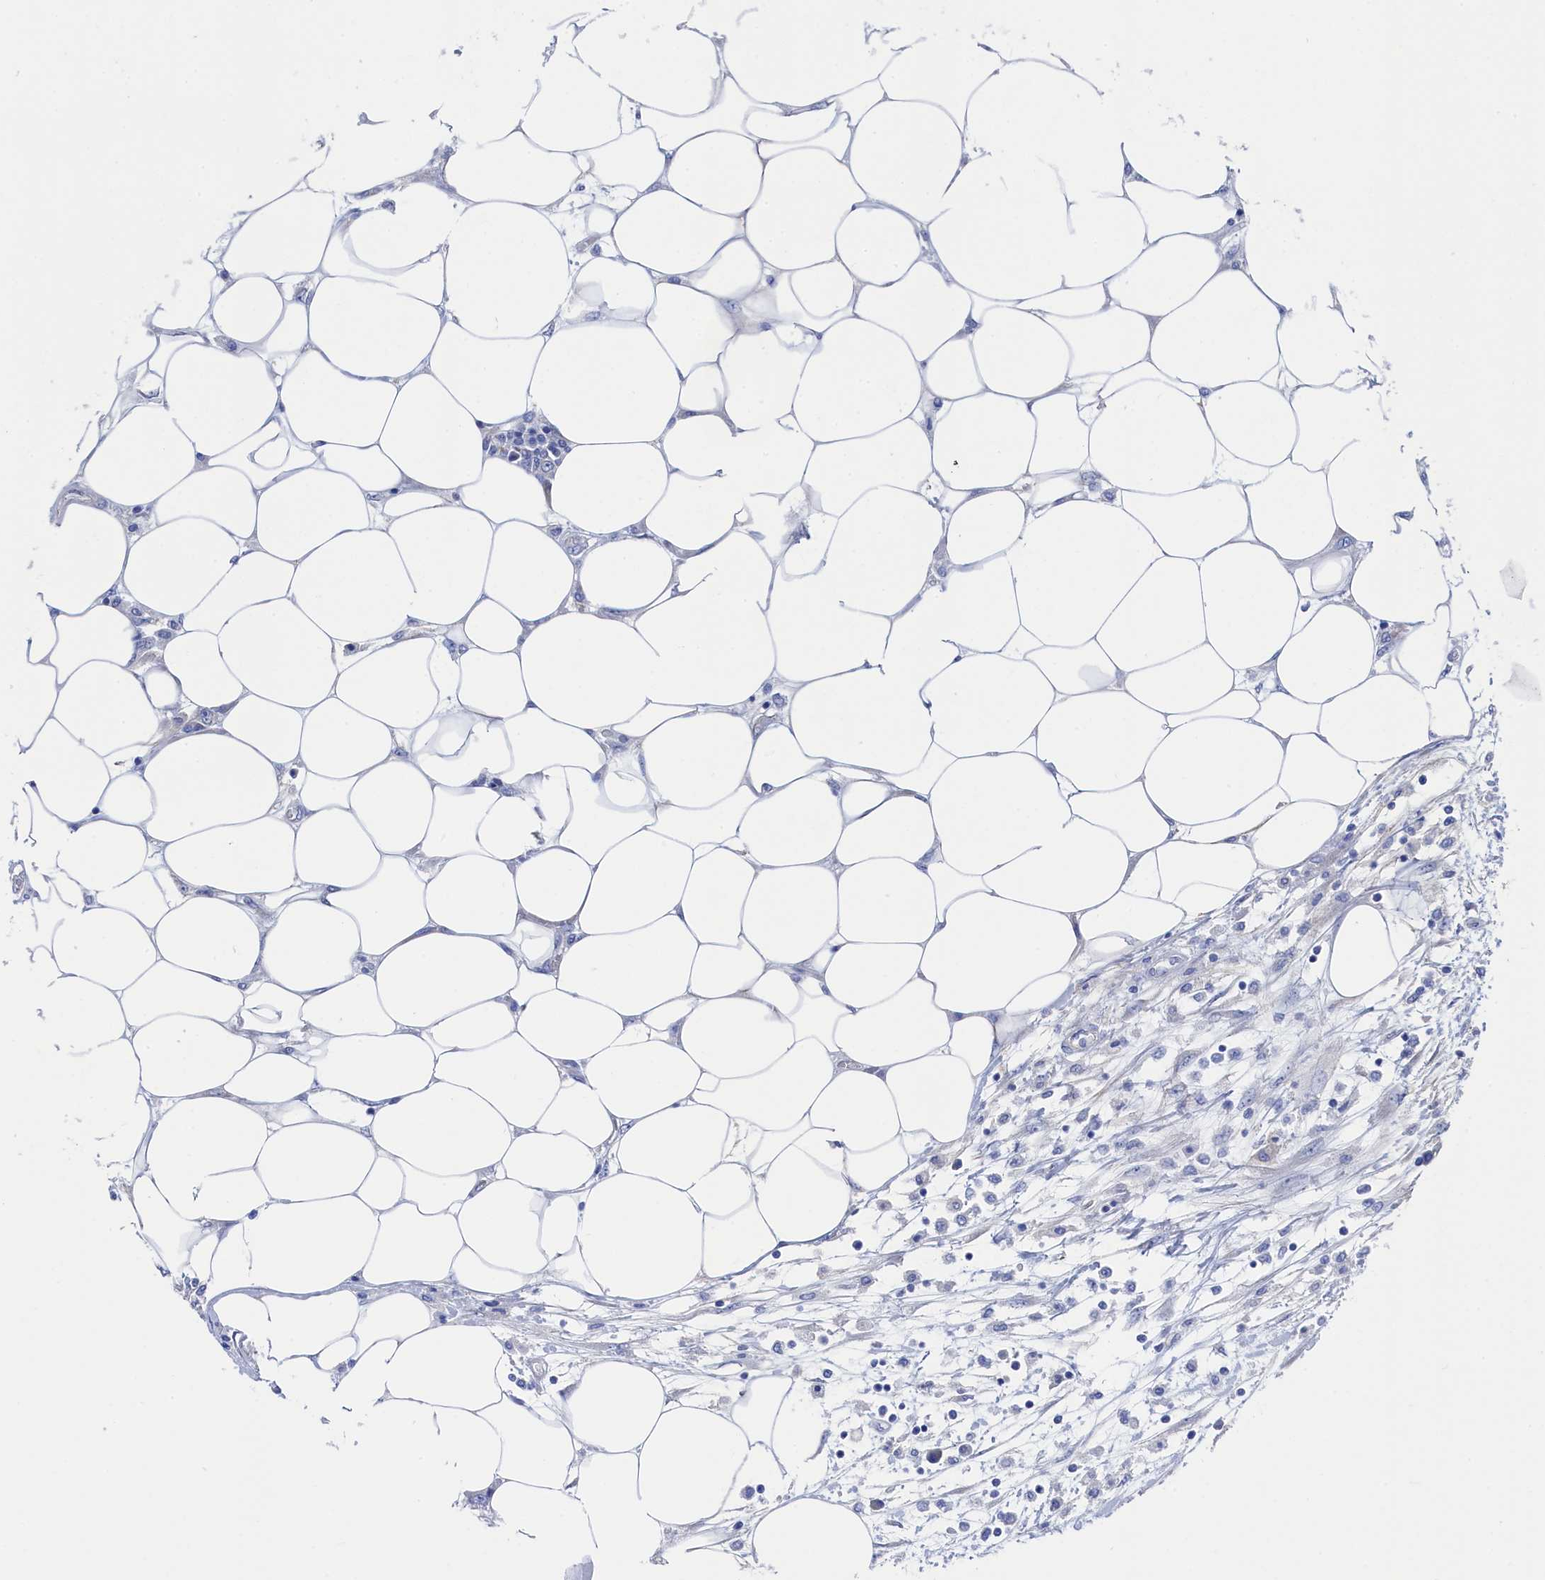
{"staining": {"intensity": "negative", "quantity": "none", "location": "none"}, "tissue": "colorectal cancer", "cell_type": "Tumor cells", "image_type": "cancer", "snomed": [{"axis": "morphology", "description": "Adenocarcinoma, NOS"}, {"axis": "topography", "description": "Colon"}], "caption": "This micrograph is of adenocarcinoma (colorectal) stained with IHC to label a protein in brown with the nuclei are counter-stained blue. There is no staining in tumor cells.", "gene": "TMOD2", "patient": {"sex": "male", "age": 71}}